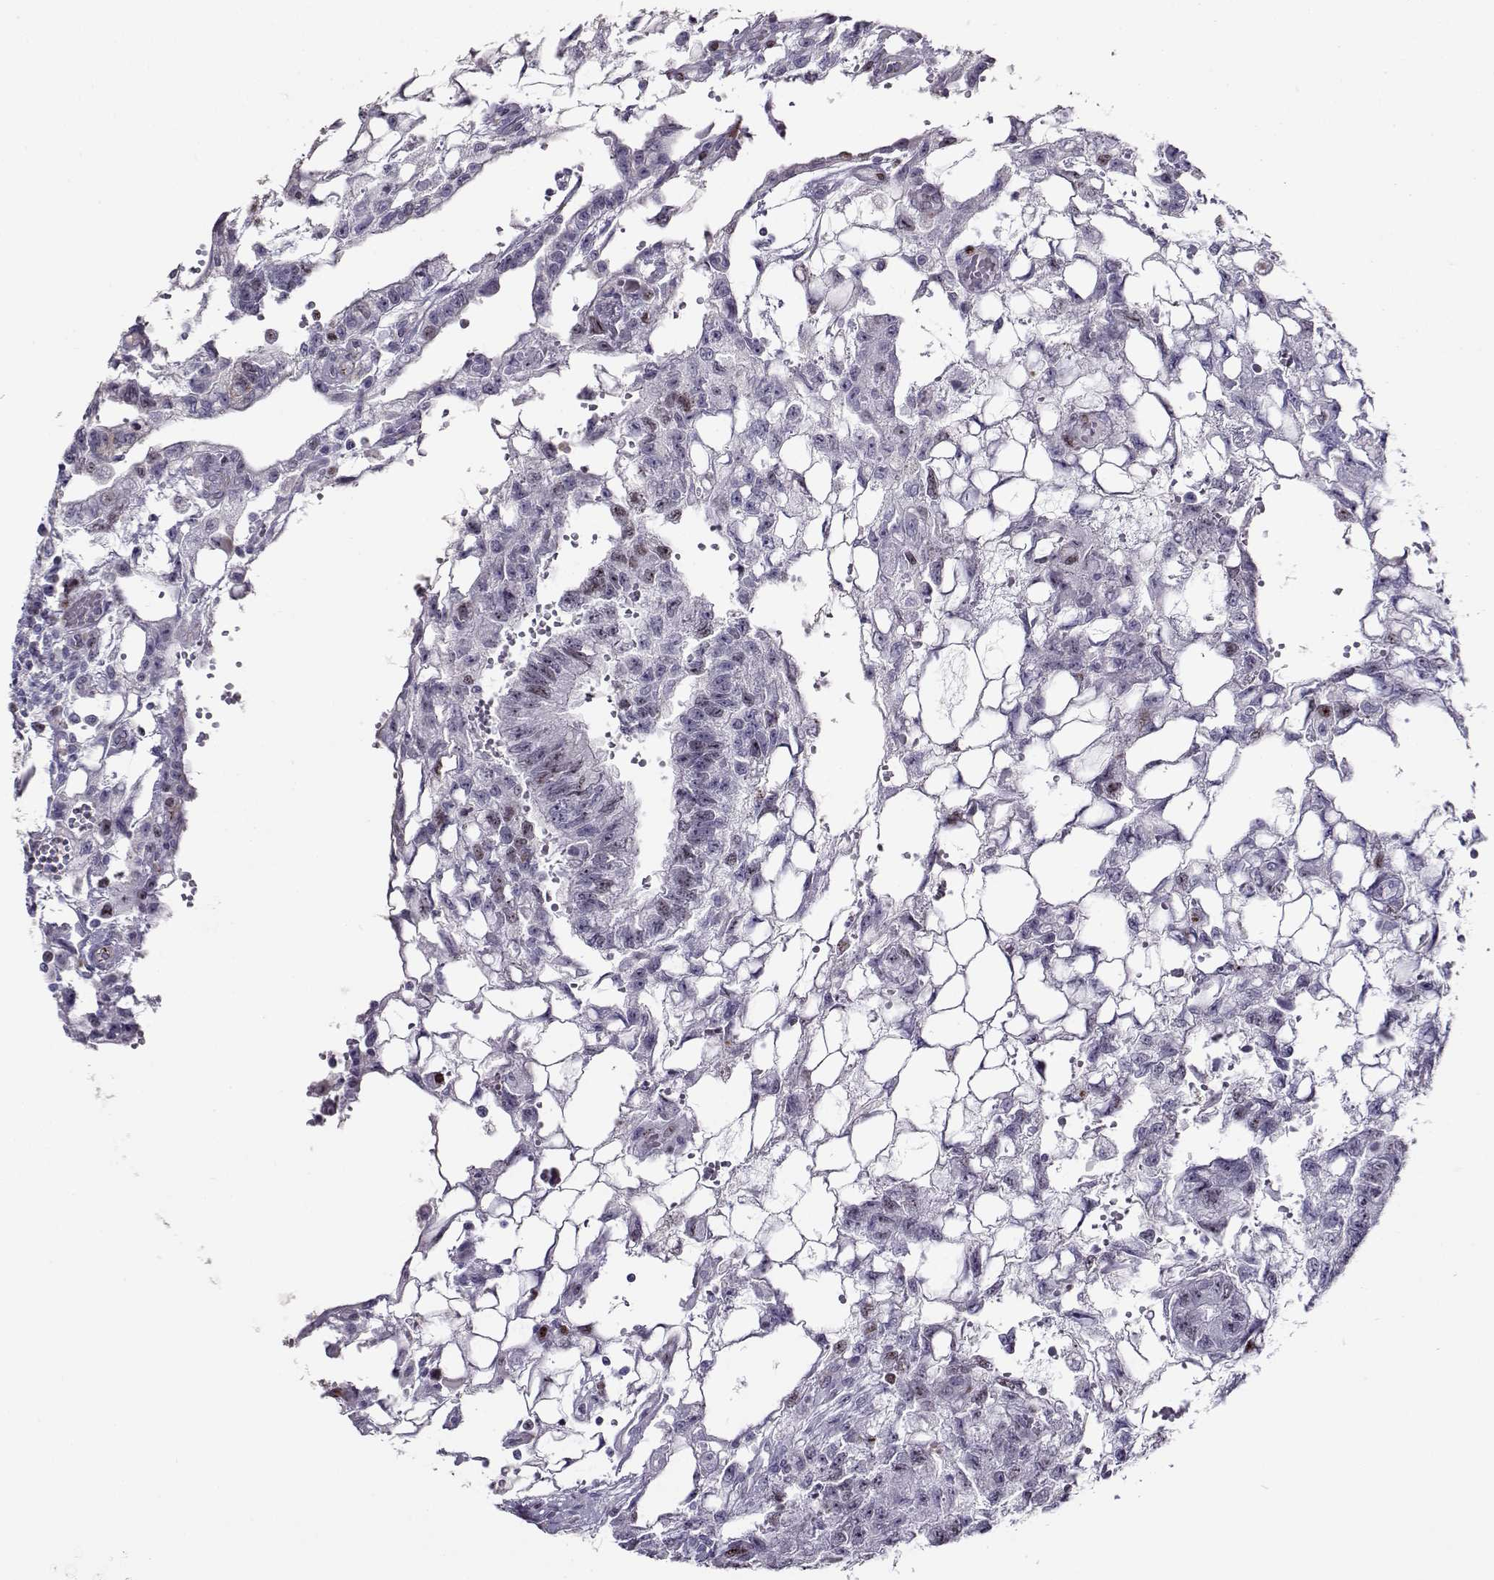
{"staining": {"intensity": "weak", "quantity": "<25%", "location": "nuclear"}, "tissue": "testis cancer", "cell_type": "Tumor cells", "image_type": "cancer", "snomed": [{"axis": "morphology", "description": "Carcinoma, Embryonal, NOS"}, {"axis": "topography", "description": "Testis"}], "caption": "The immunohistochemistry (IHC) image has no significant positivity in tumor cells of embryonal carcinoma (testis) tissue.", "gene": "NPW", "patient": {"sex": "male", "age": 32}}